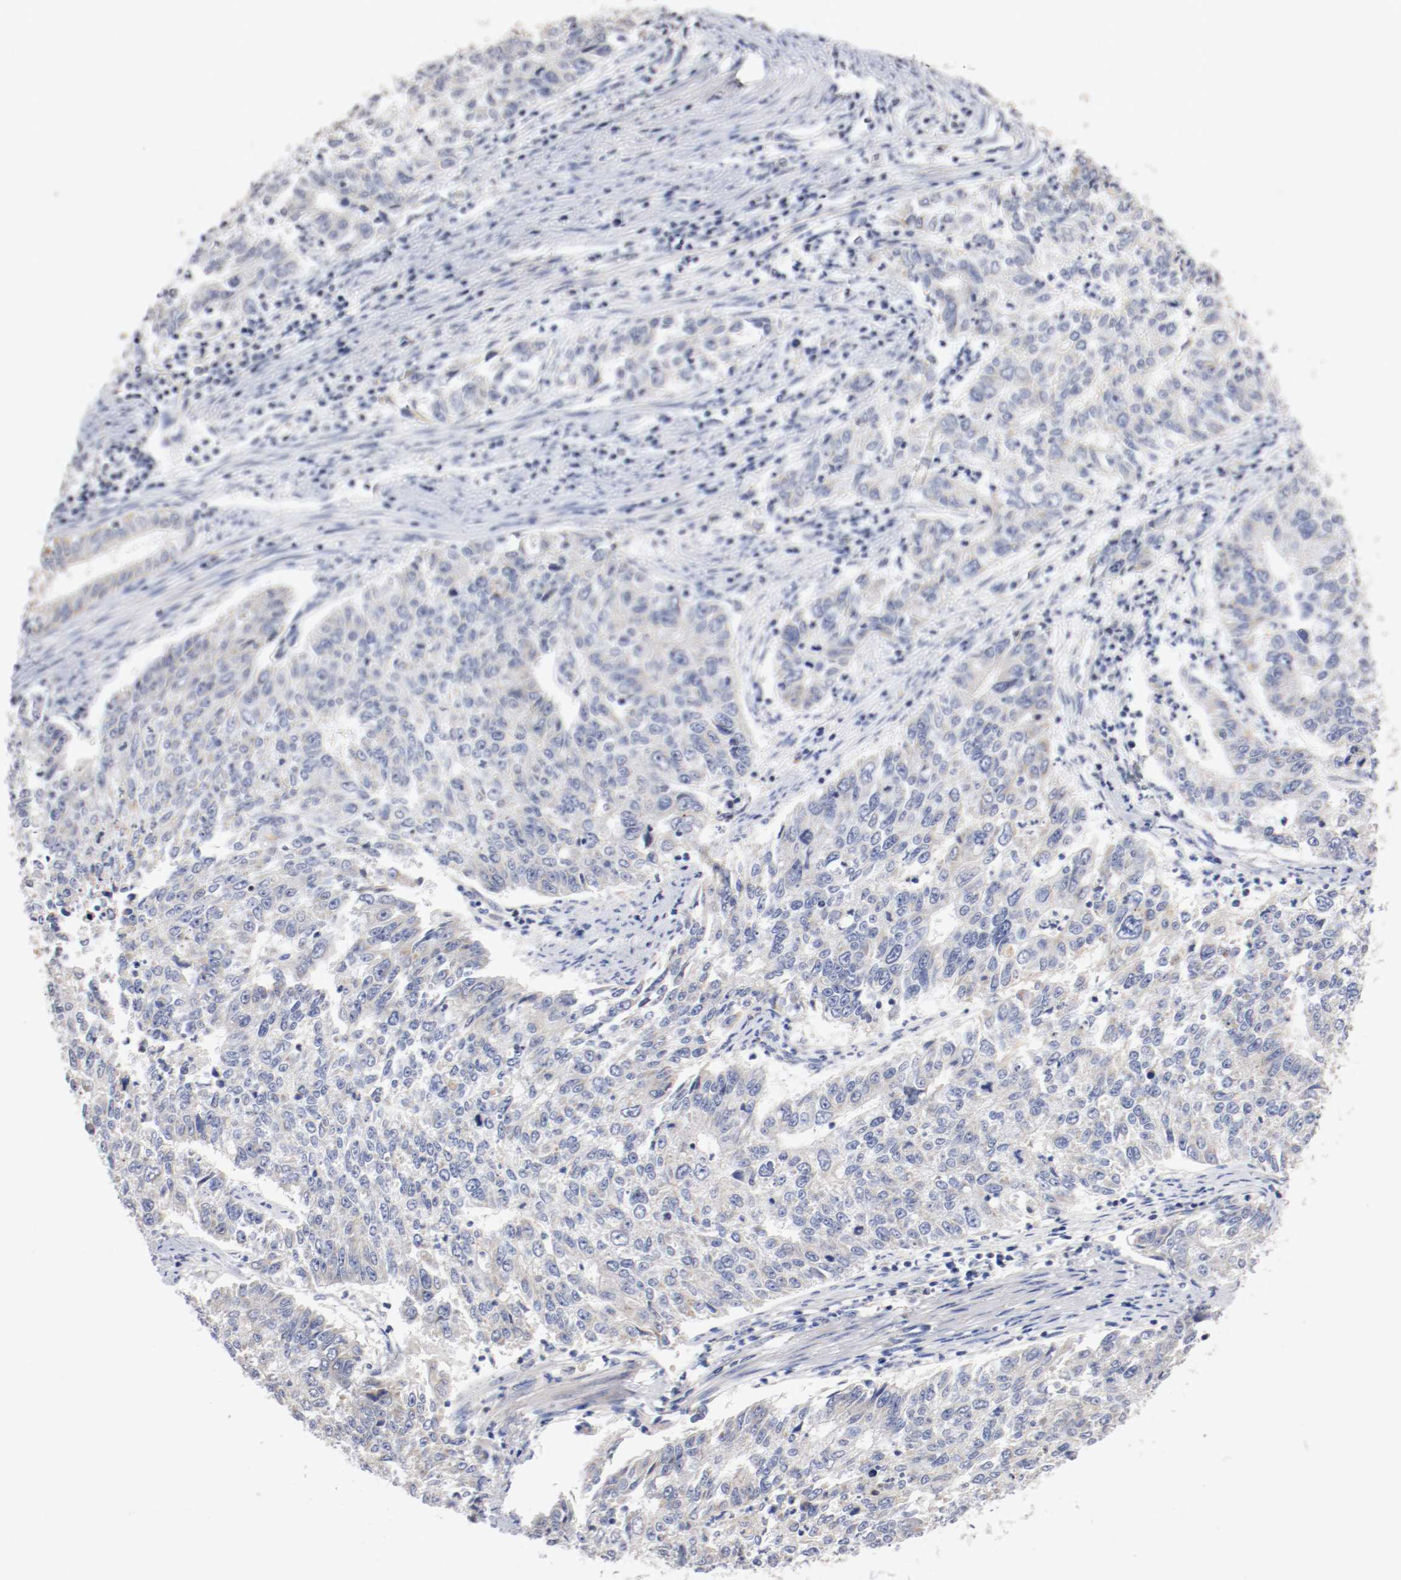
{"staining": {"intensity": "weak", "quantity": "25%-75%", "location": "cytoplasmic/membranous"}, "tissue": "endometrial cancer", "cell_type": "Tumor cells", "image_type": "cancer", "snomed": [{"axis": "morphology", "description": "Adenocarcinoma, NOS"}, {"axis": "topography", "description": "Endometrium"}], "caption": "IHC photomicrograph of human adenocarcinoma (endometrial) stained for a protein (brown), which reveals low levels of weak cytoplasmic/membranous expression in approximately 25%-75% of tumor cells.", "gene": "PCSK6", "patient": {"sex": "female", "age": 42}}